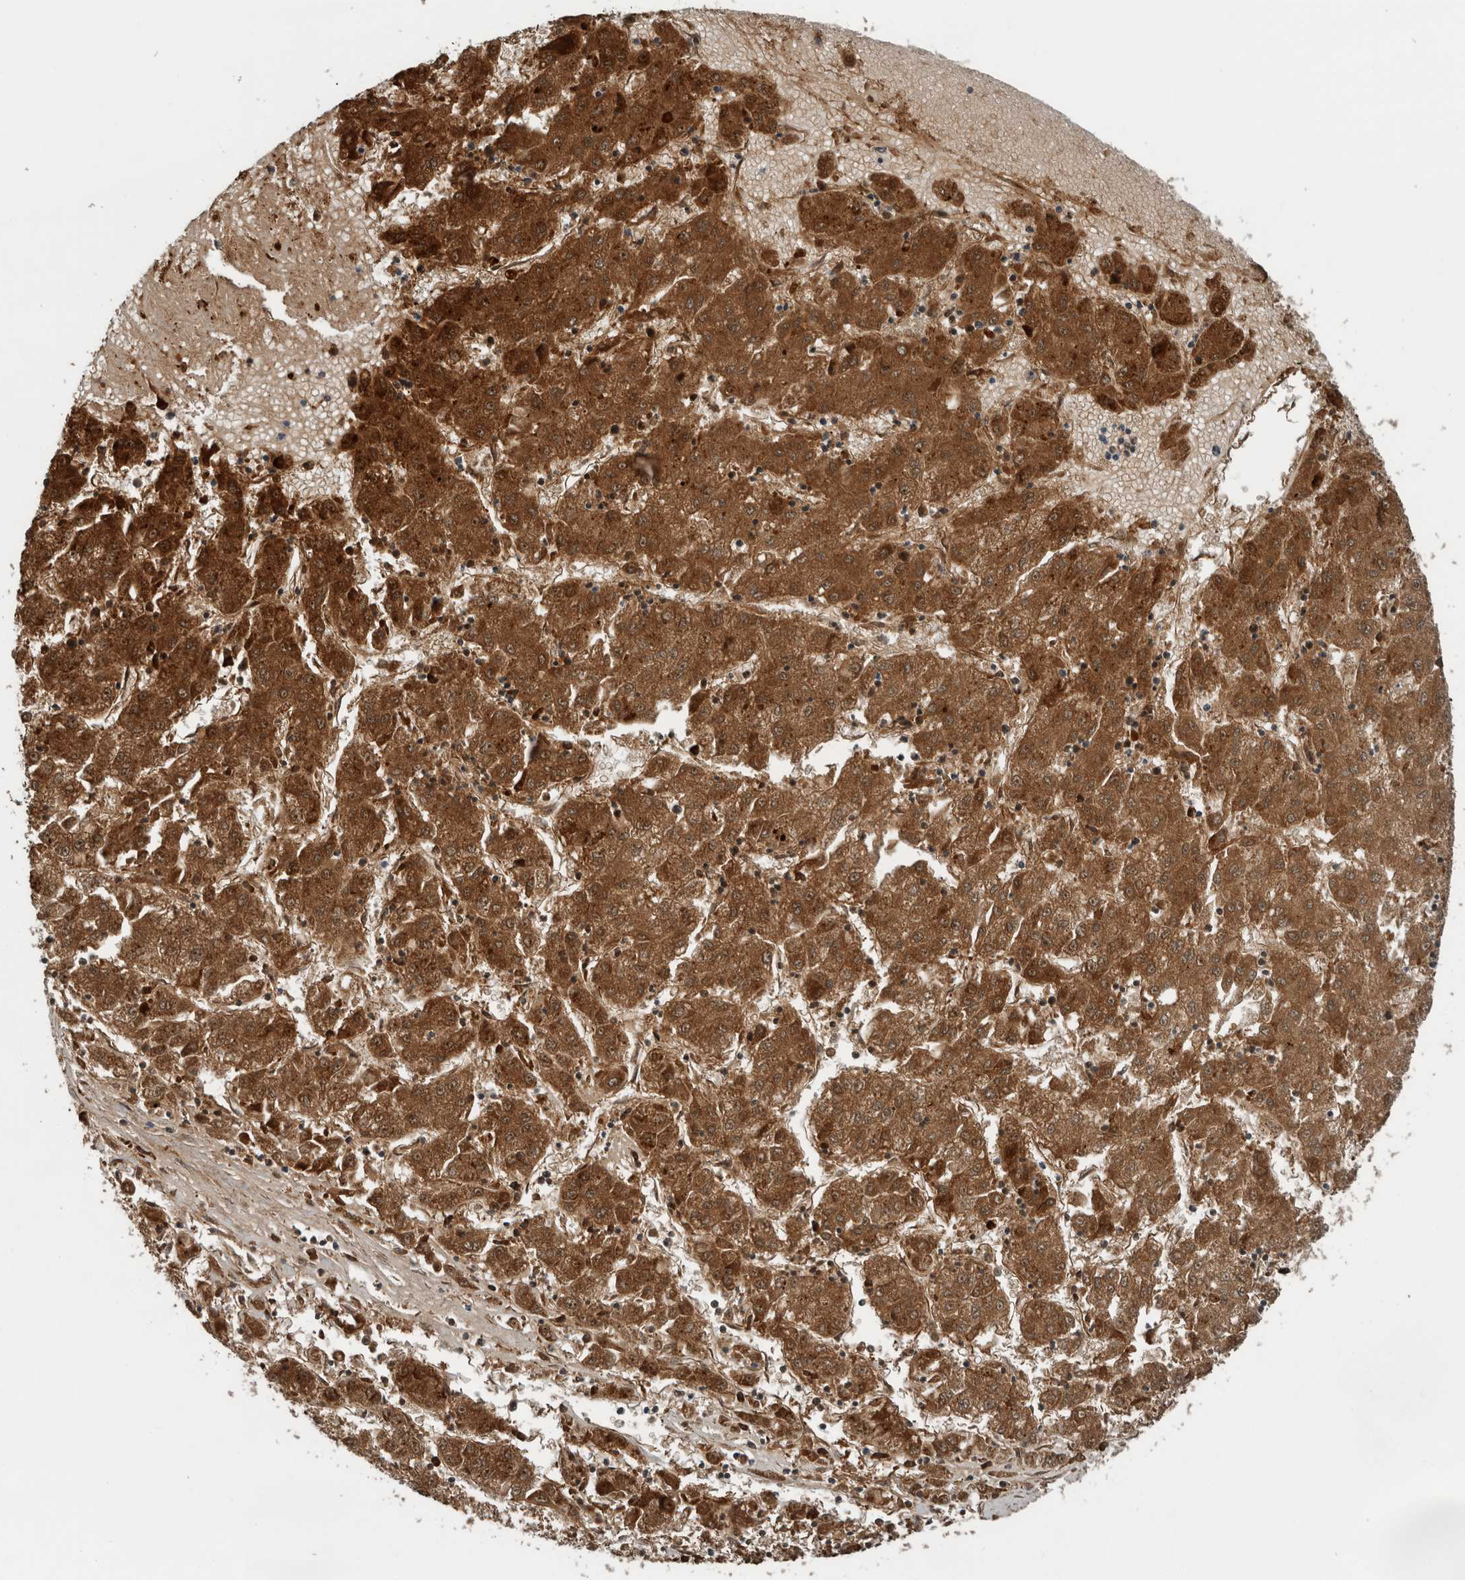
{"staining": {"intensity": "moderate", "quantity": ">75%", "location": "cytoplasmic/membranous,nuclear"}, "tissue": "liver cancer", "cell_type": "Tumor cells", "image_type": "cancer", "snomed": [{"axis": "morphology", "description": "Carcinoma, Hepatocellular, NOS"}, {"axis": "topography", "description": "Liver"}], "caption": "This histopathology image demonstrates liver hepatocellular carcinoma stained with immunohistochemistry (IHC) to label a protein in brown. The cytoplasmic/membranous and nuclear of tumor cells show moderate positivity for the protein. Nuclei are counter-stained blue.", "gene": "FN1", "patient": {"sex": "male", "age": 72}}